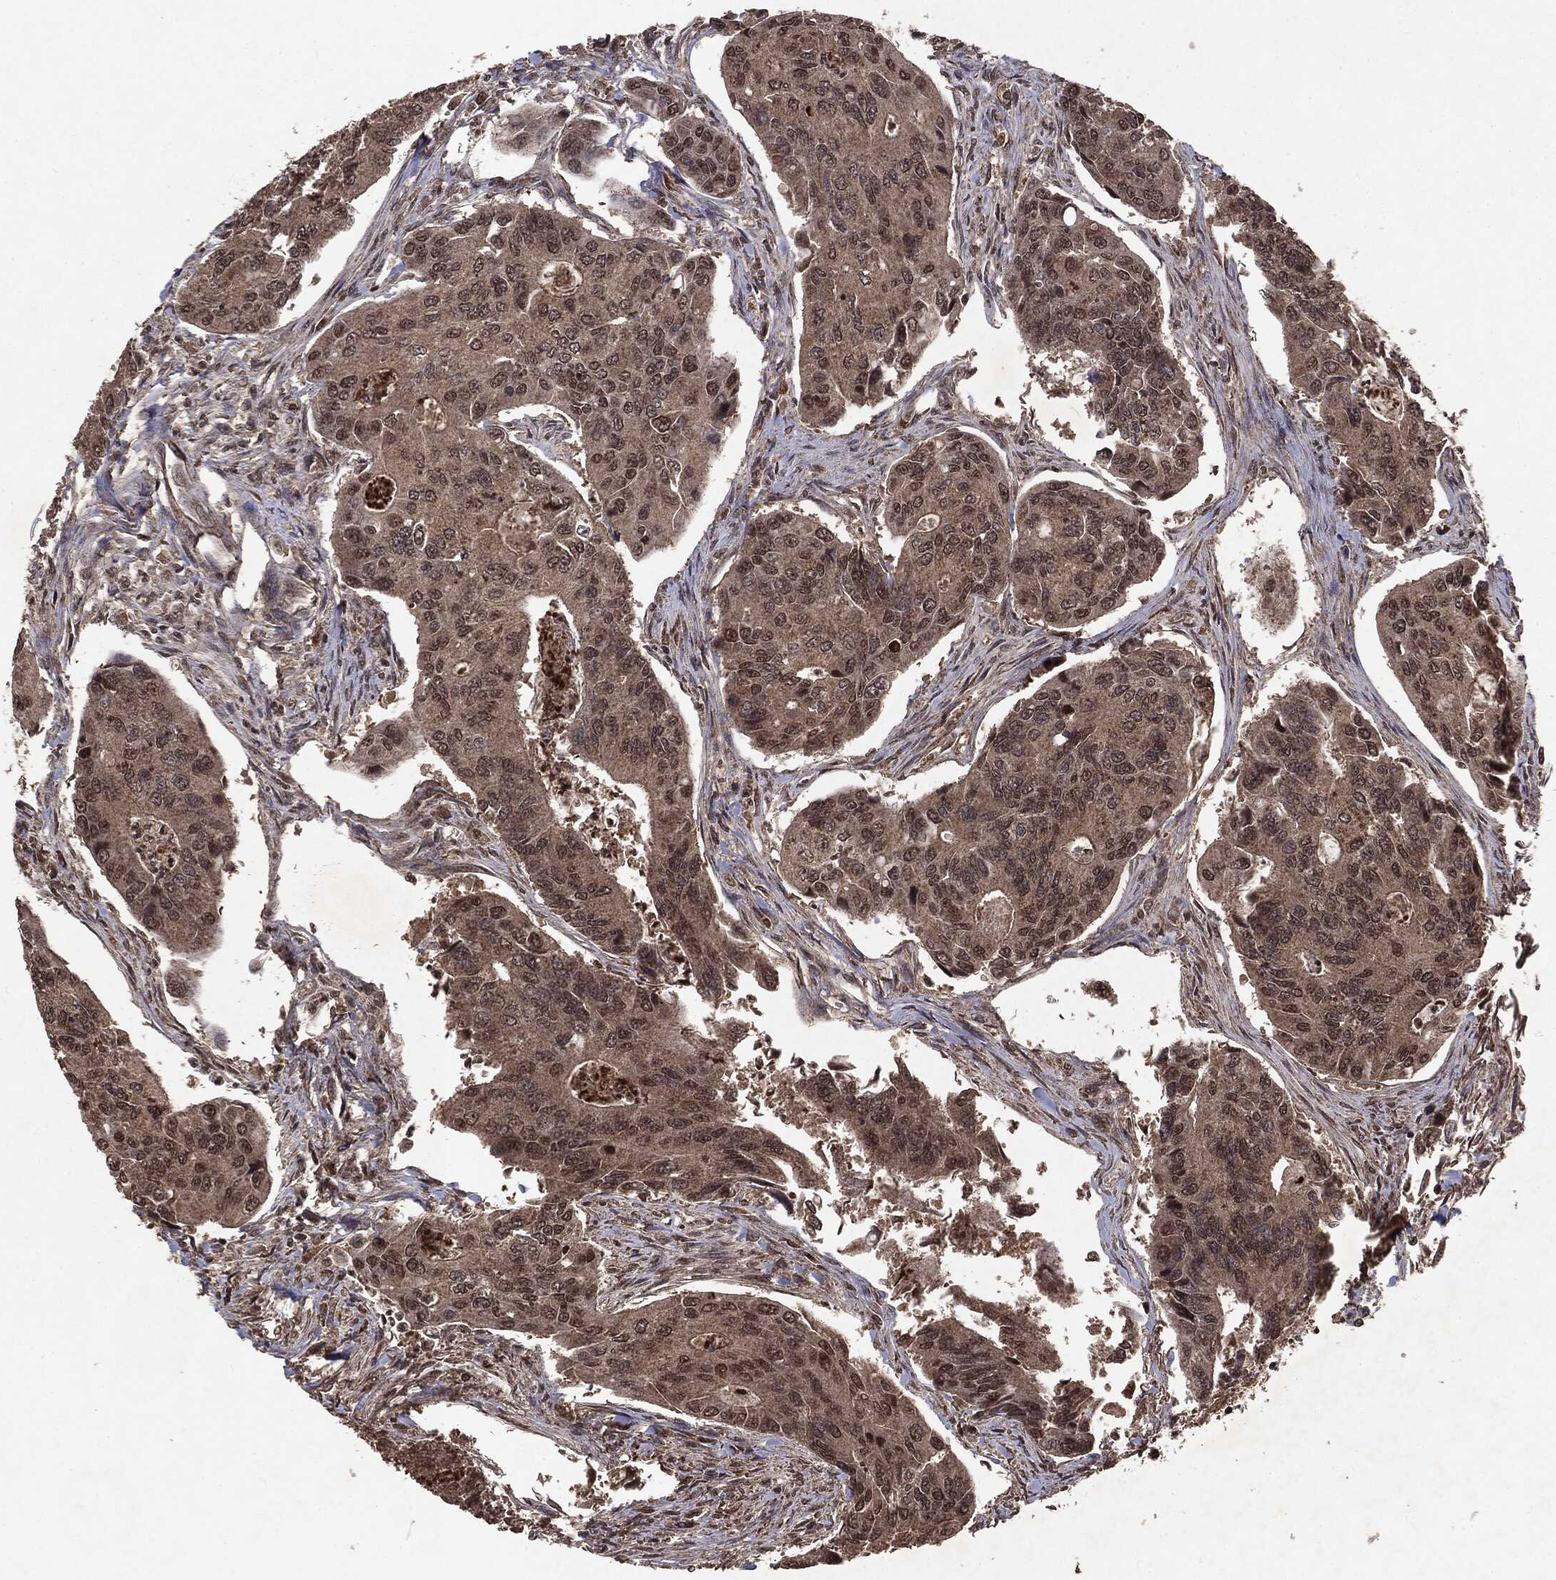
{"staining": {"intensity": "weak", "quantity": "25%-75%", "location": "cytoplasmic/membranous,nuclear"}, "tissue": "colorectal cancer", "cell_type": "Tumor cells", "image_type": "cancer", "snomed": [{"axis": "morphology", "description": "Adenocarcinoma, NOS"}, {"axis": "topography", "description": "Colon"}], "caption": "Protein expression analysis of adenocarcinoma (colorectal) displays weak cytoplasmic/membranous and nuclear expression in approximately 25%-75% of tumor cells.", "gene": "PEBP1", "patient": {"sex": "female", "age": 67}}